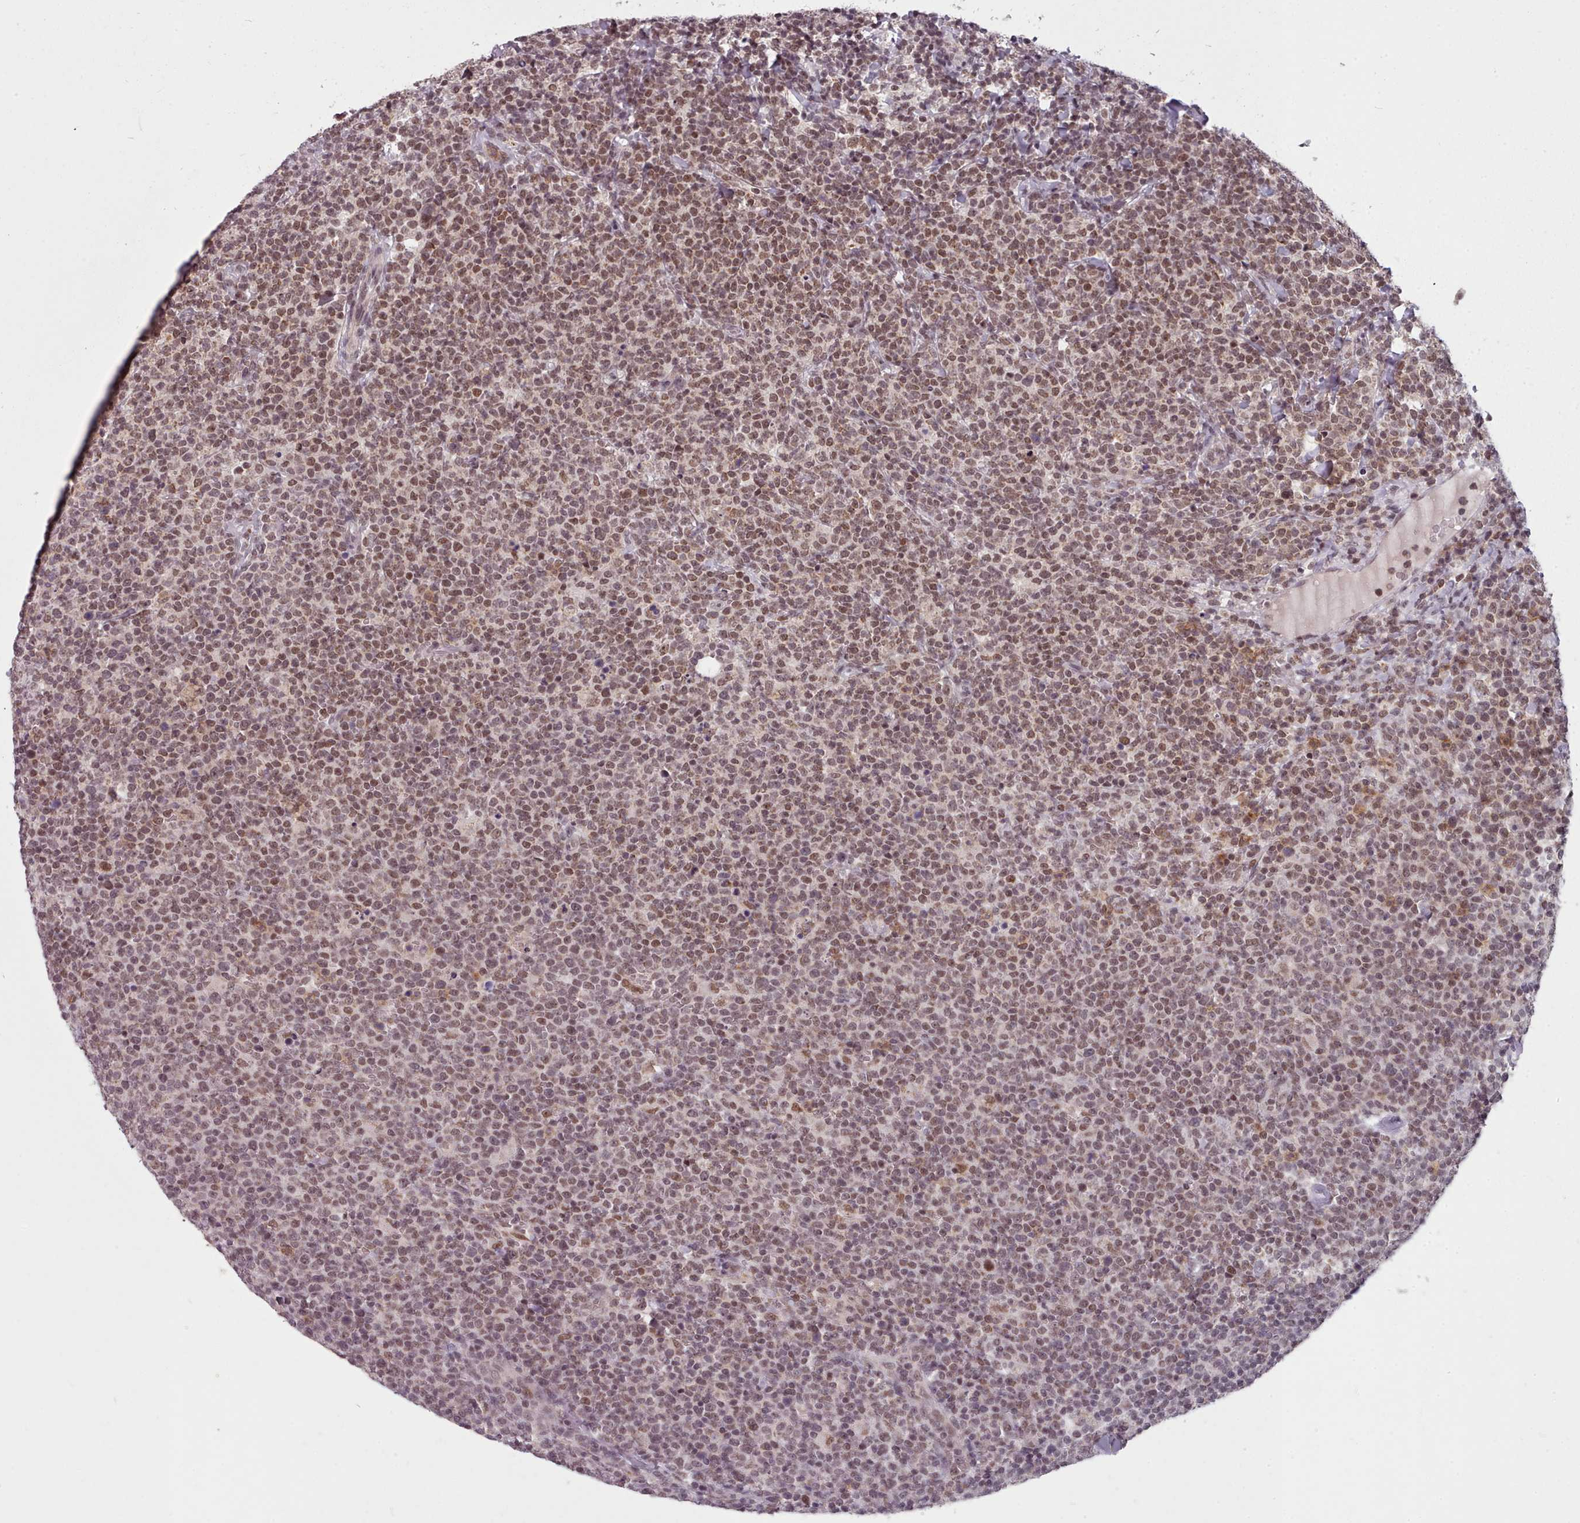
{"staining": {"intensity": "moderate", "quantity": ">75%", "location": "nuclear"}, "tissue": "lymphoma", "cell_type": "Tumor cells", "image_type": "cancer", "snomed": [{"axis": "morphology", "description": "Malignant lymphoma, non-Hodgkin's type, High grade"}, {"axis": "topography", "description": "Lymph node"}], "caption": "Moderate nuclear expression for a protein is appreciated in about >75% of tumor cells of lymphoma using IHC.", "gene": "SRSF9", "patient": {"sex": "male", "age": 61}}